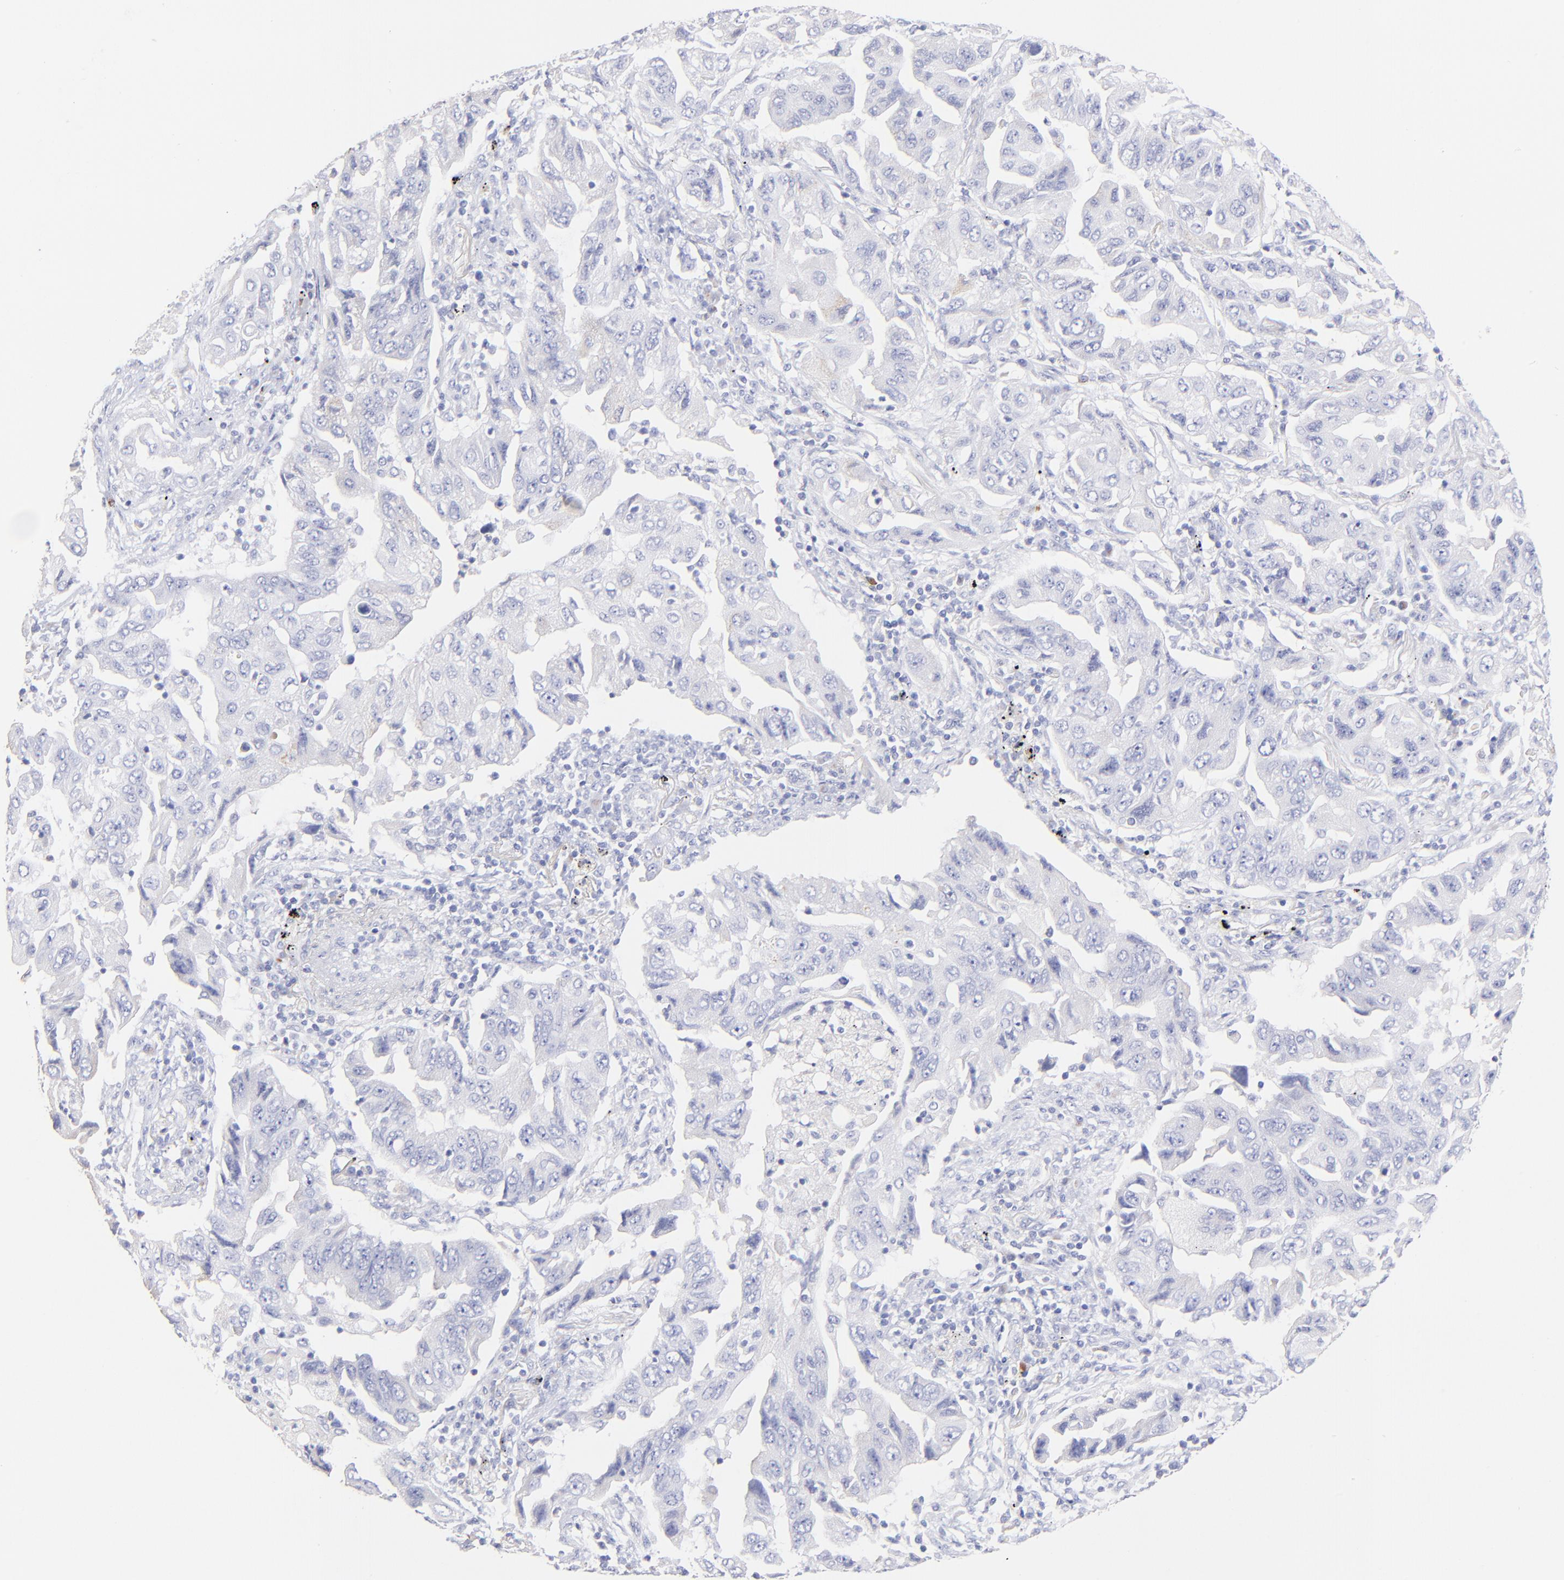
{"staining": {"intensity": "negative", "quantity": "none", "location": "none"}, "tissue": "lung cancer", "cell_type": "Tumor cells", "image_type": "cancer", "snomed": [{"axis": "morphology", "description": "Adenocarcinoma, NOS"}, {"axis": "topography", "description": "Lung"}], "caption": "There is no significant expression in tumor cells of lung cancer.", "gene": "ASB9", "patient": {"sex": "female", "age": 65}}